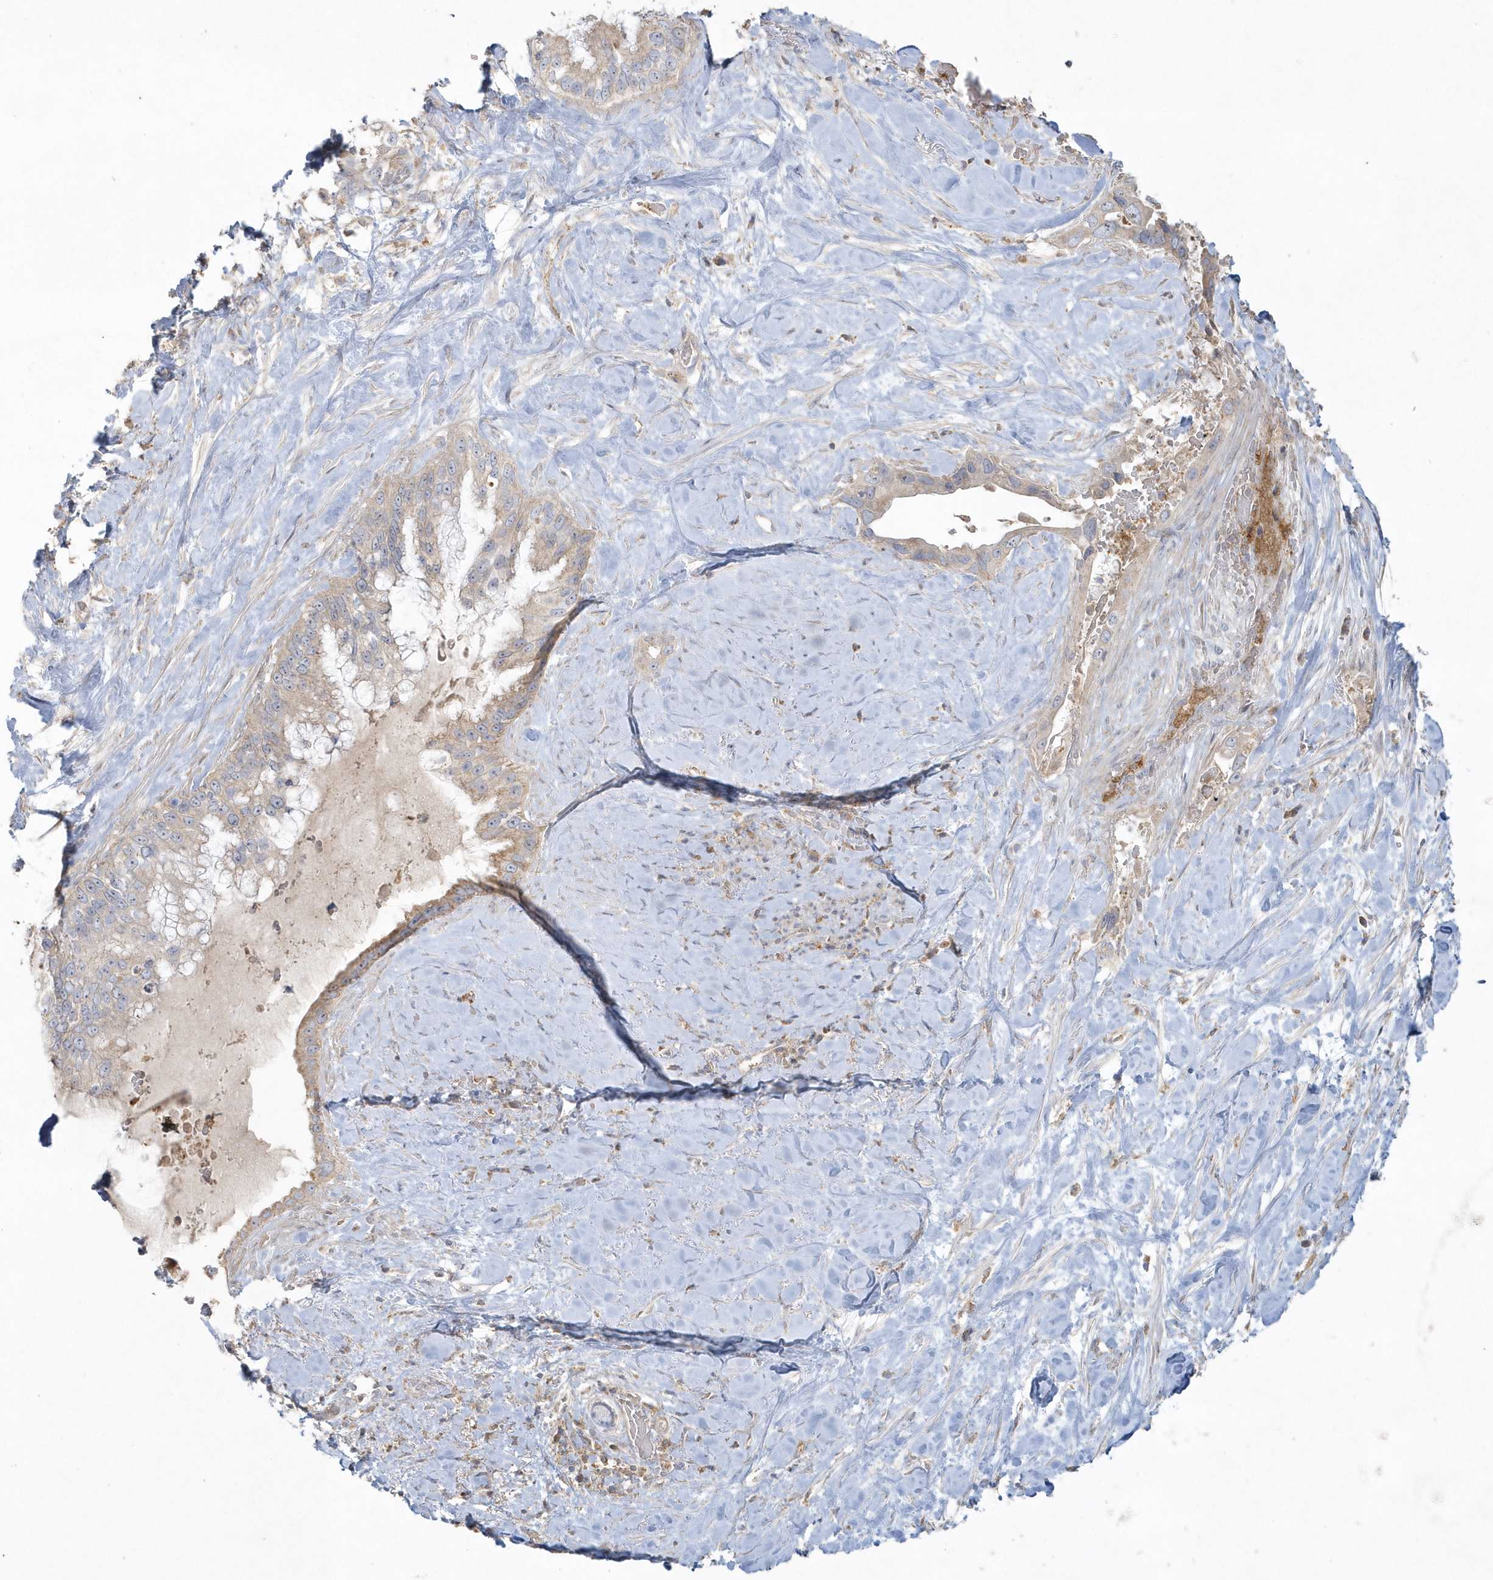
{"staining": {"intensity": "weak", "quantity": "25%-75%", "location": "cytoplasmic/membranous"}, "tissue": "pancreatic cancer", "cell_type": "Tumor cells", "image_type": "cancer", "snomed": [{"axis": "morphology", "description": "Inflammation, NOS"}, {"axis": "morphology", "description": "Adenocarcinoma, NOS"}, {"axis": "topography", "description": "Pancreas"}], "caption": "A photomicrograph of pancreatic cancer (adenocarcinoma) stained for a protein shows weak cytoplasmic/membranous brown staining in tumor cells. The protein is stained brown, and the nuclei are stained in blue (DAB (3,3'-diaminobenzidine) IHC with brightfield microscopy, high magnification).", "gene": "BLTP3A", "patient": {"sex": "female", "age": 56}}